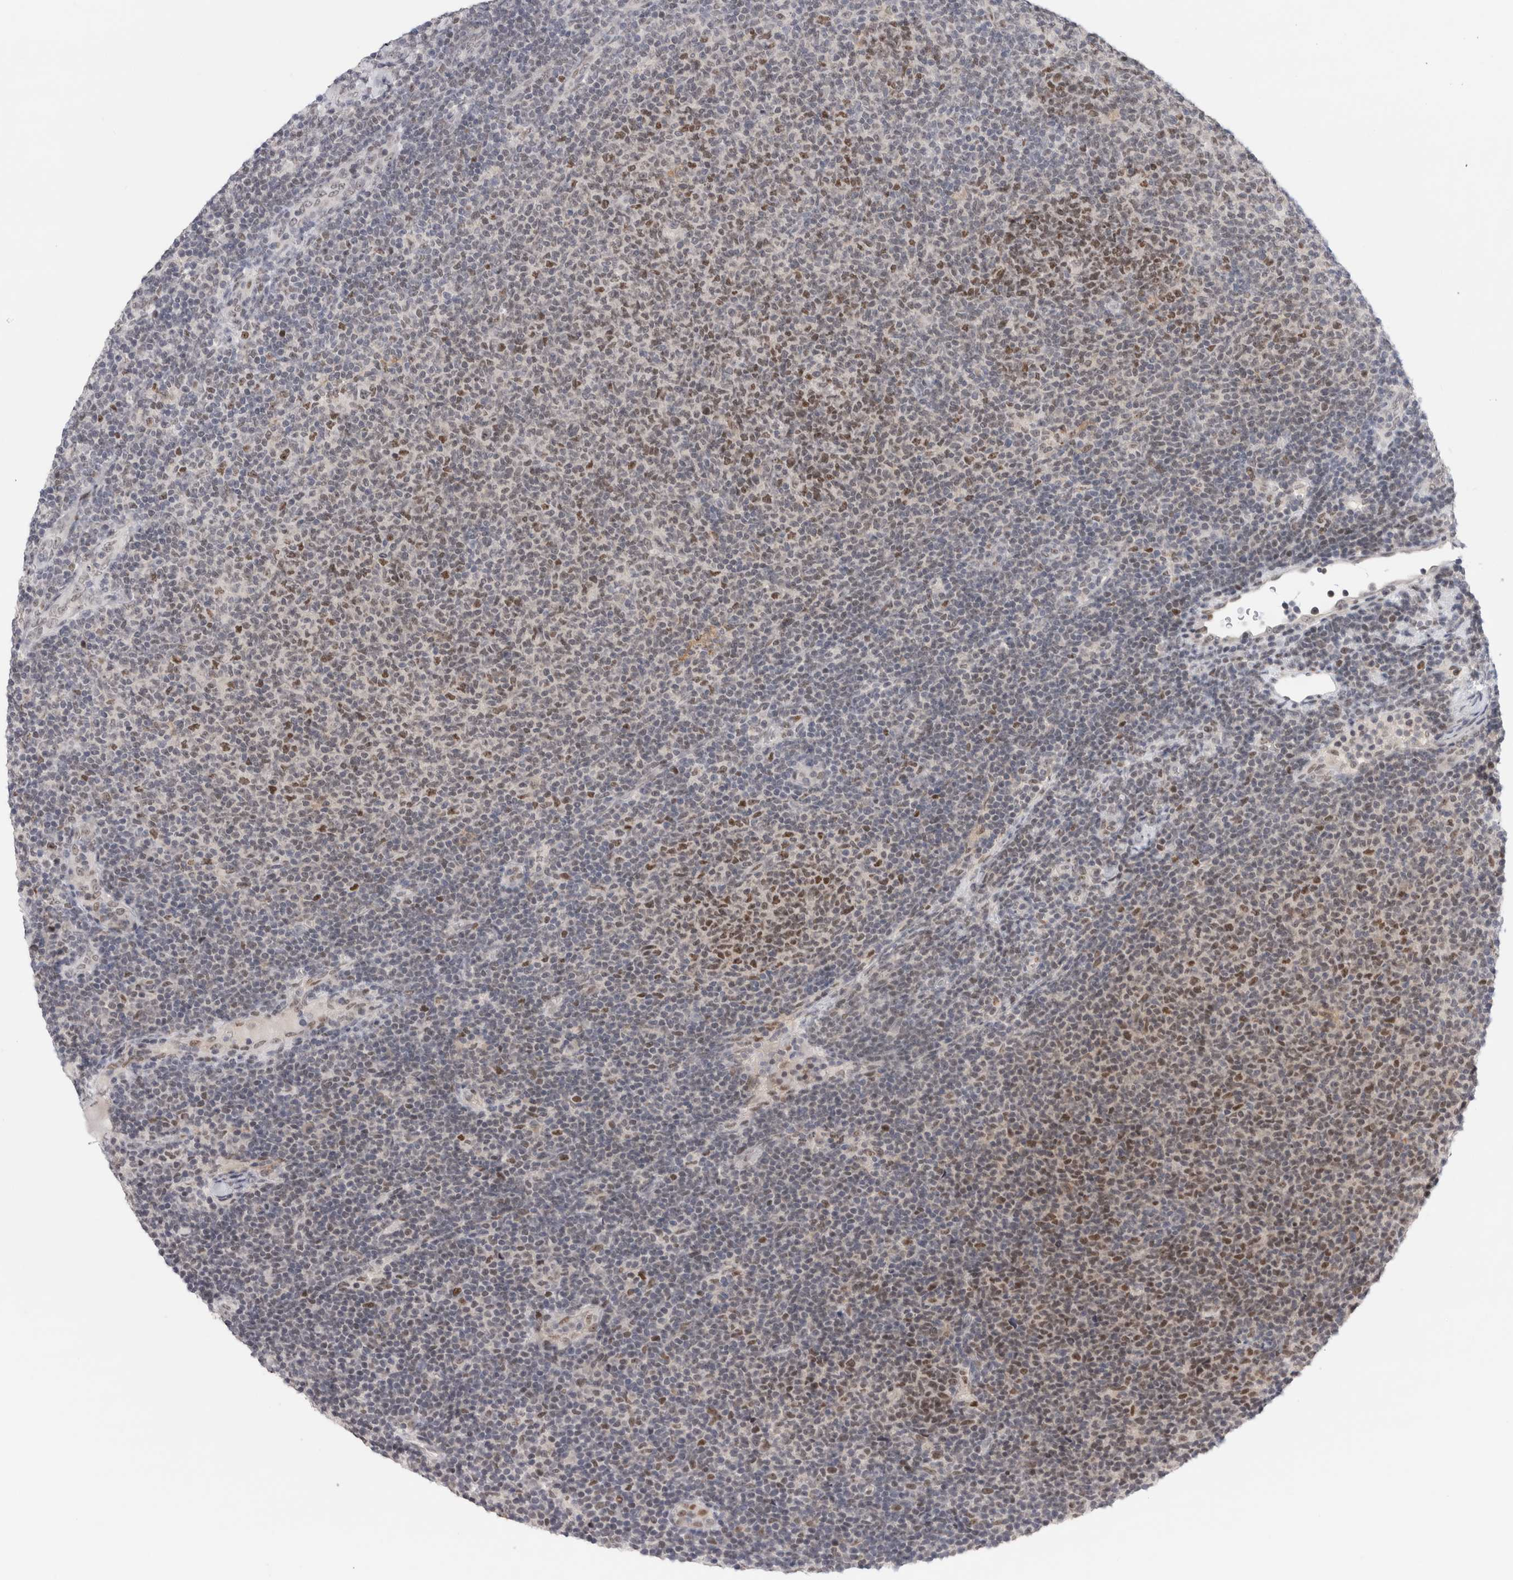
{"staining": {"intensity": "moderate", "quantity": "25%-75%", "location": "nuclear"}, "tissue": "lymphoma", "cell_type": "Tumor cells", "image_type": "cancer", "snomed": [{"axis": "morphology", "description": "Malignant lymphoma, non-Hodgkin's type, Low grade"}, {"axis": "topography", "description": "Lymph node"}], "caption": "Brown immunohistochemical staining in human low-grade malignant lymphoma, non-Hodgkin's type displays moderate nuclear positivity in about 25%-75% of tumor cells.", "gene": "ZNF521", "patient": {"sex": "male", "age": 66}}